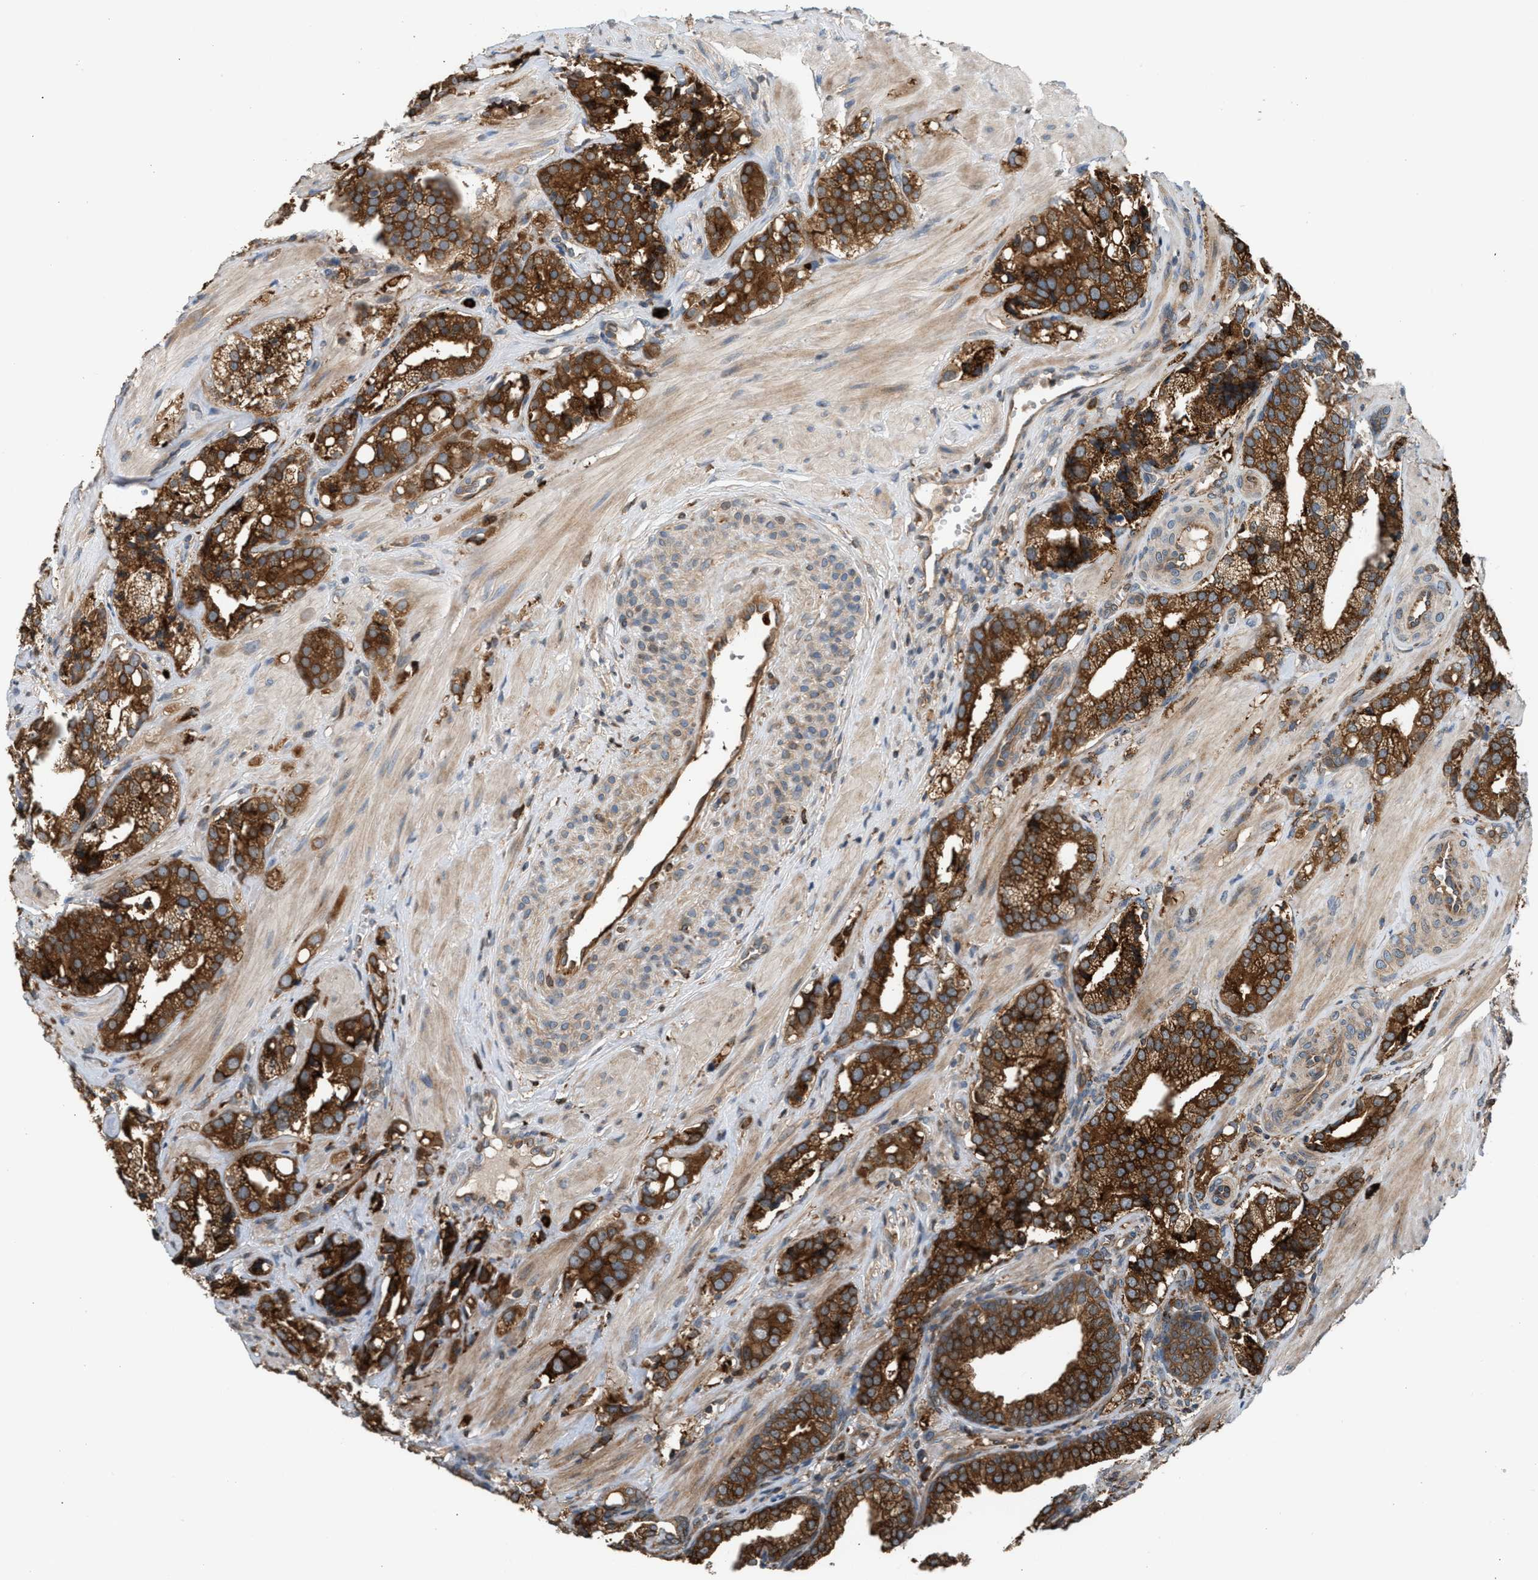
{"staining": {"intensity": "strong", "quantity": ">75%", "location": "cytoplasmic/membranous"}, "tissue": "prostate cancer", "cell_type": "Tumor cells", "image_type": "cancer", "snomed": [{"axis": "morphology", "description": "Adenocarcinoma, High grade"}, {"axis": "topography", "description": "Prostate"}], "caption": "A brown stain shows strong cytoplasmic/membranous staining of a protein in prostate cancer tumor cells.", "gene": "BAIAP2L1", "patient": {"sex": "male", "age": 52}}